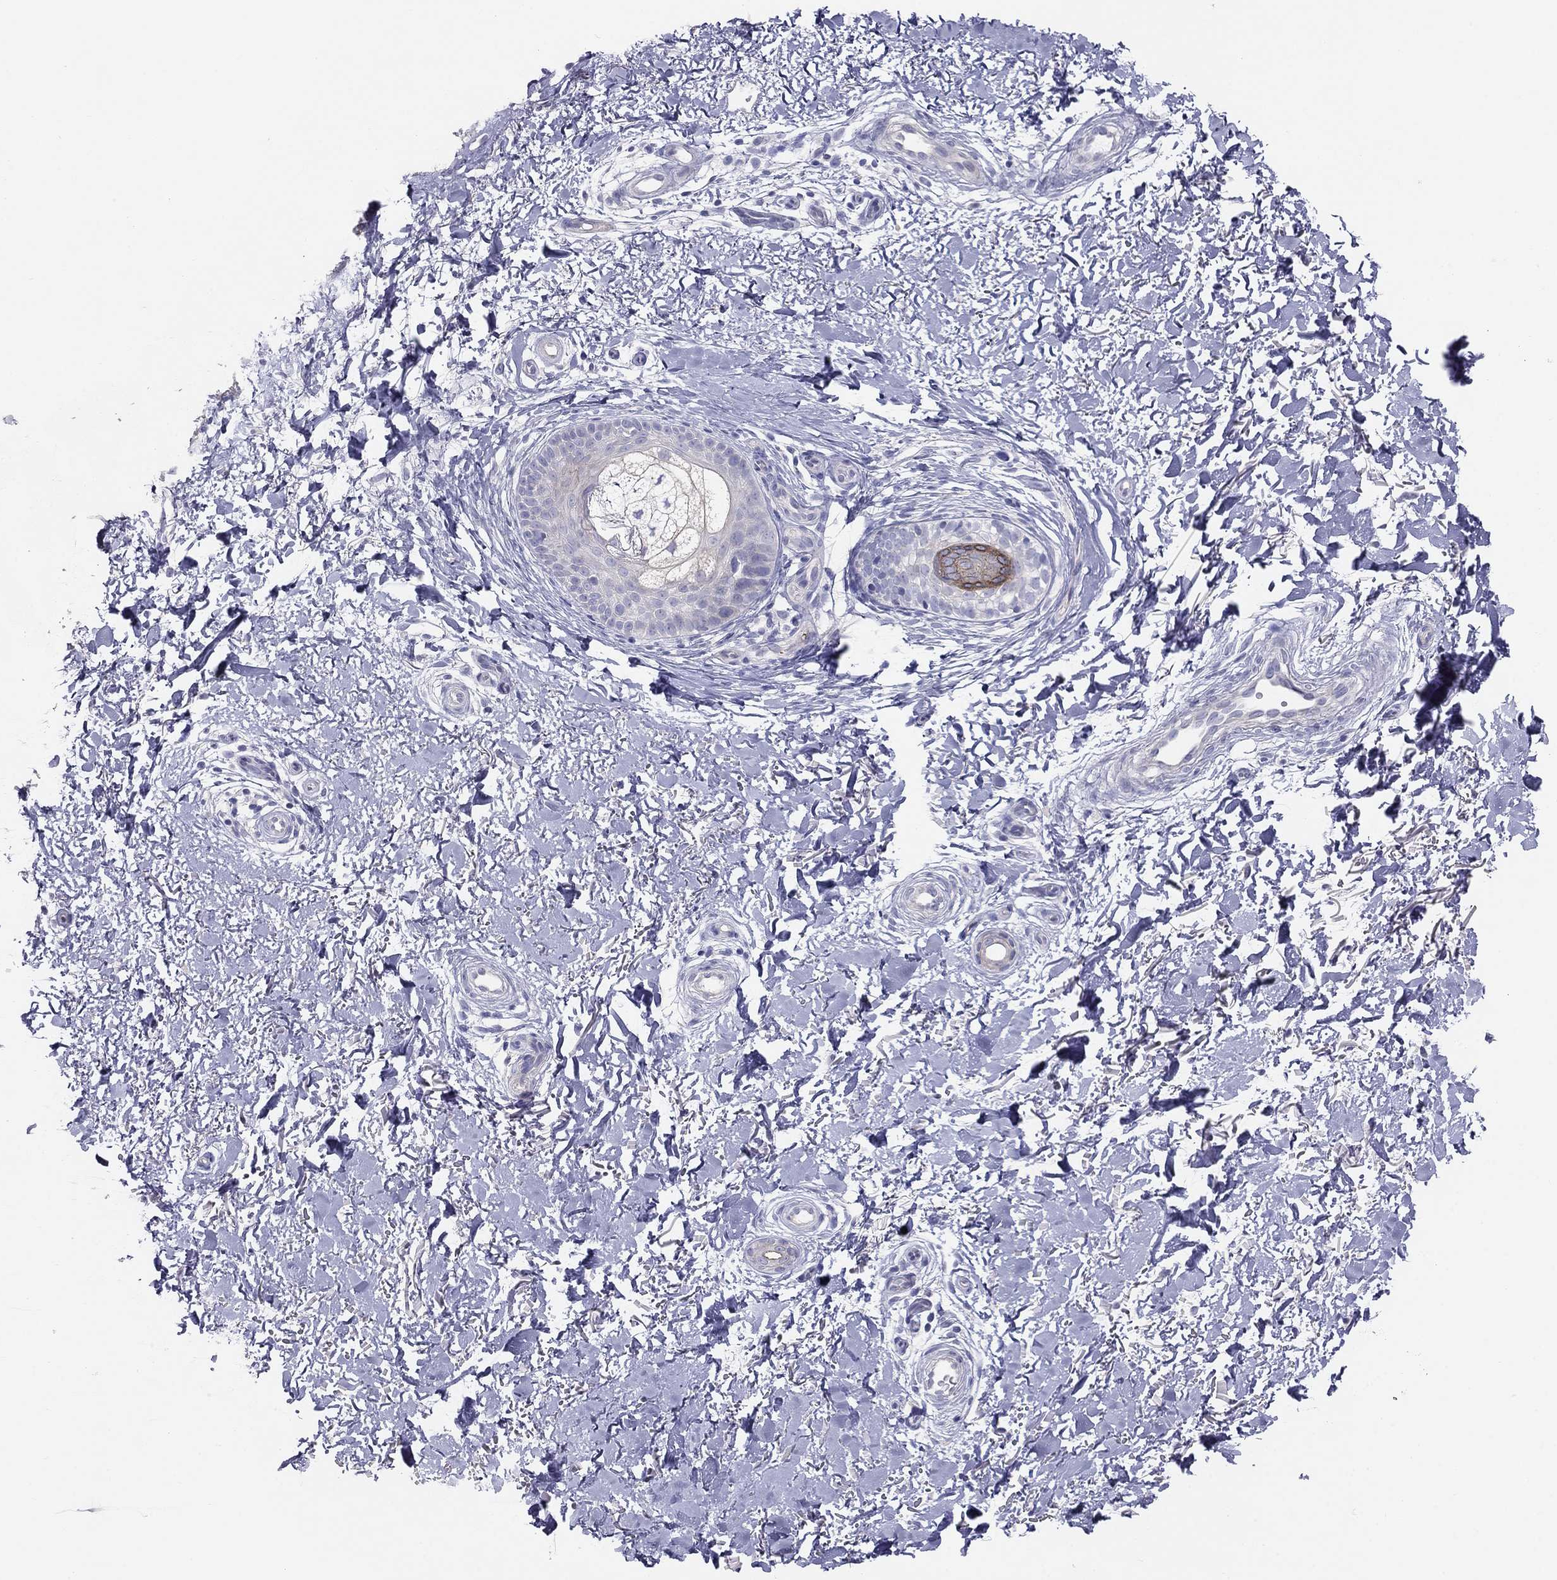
{"staining": {"intensity": "negative", "quantity": "none", "location": "none"}, "tissue": "skin", "cell_type": "Fibroblasts", "image_type": "normal", "snomed": [{"axis": "morphology", "description": "Normal tissue, NOS"}, {"axis": "morphology", "description": "Inflammation, NOS"}, {"axis": "morphology", "description": "Fibrosis, NOS"}, {"axis": "topography", "description": "Skin"}], "caption": "Immunohistochemistry (IHC) image of benign skin: human skin stained with DAB reveals no significant protein expression in fibroblasts.", "gene": "MGAT4C", "patient": {"sex": "male", "age": 71}}